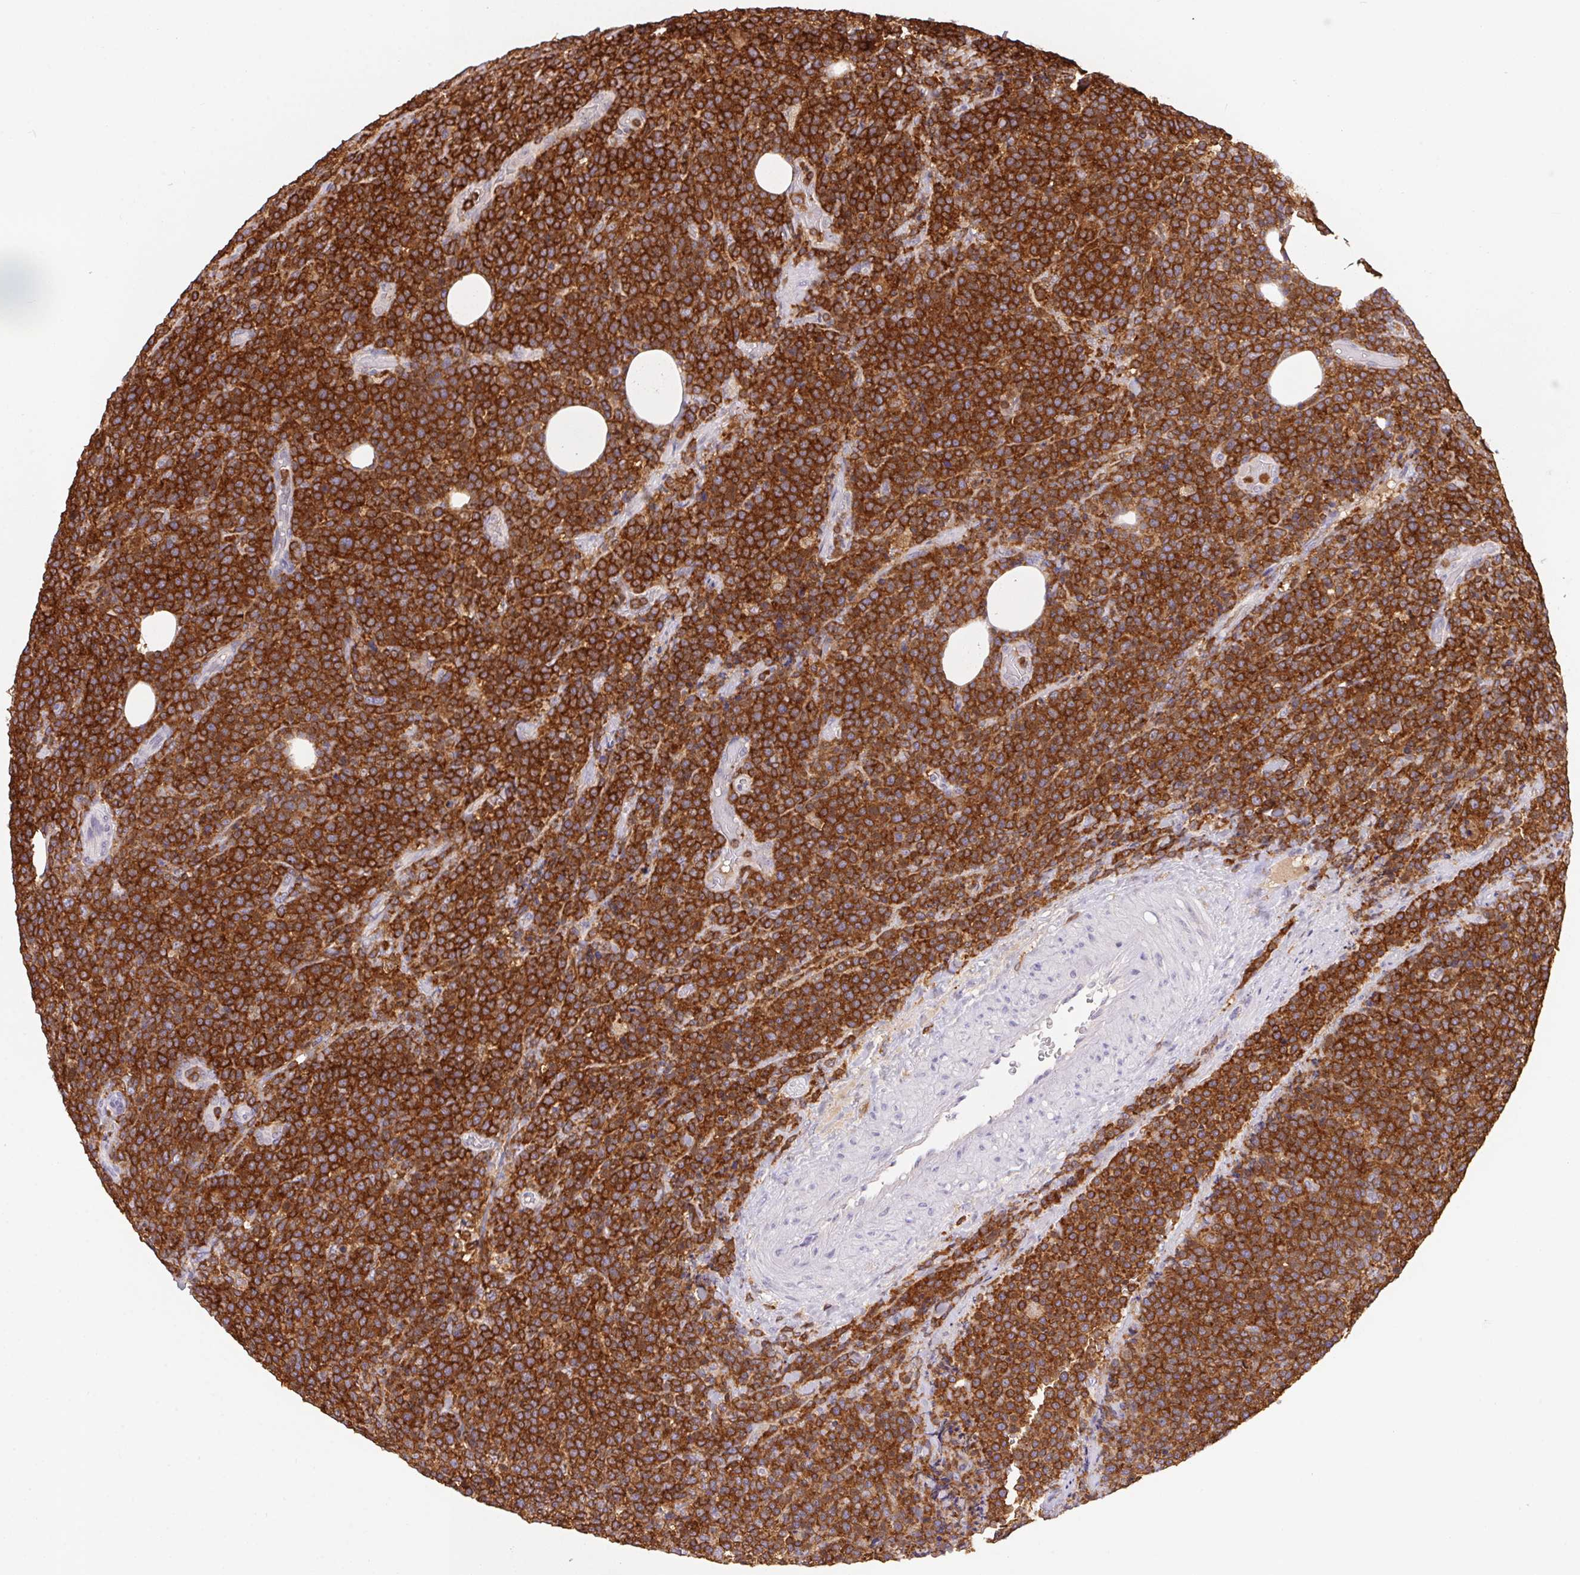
{"staining": {"intensity": "strong", "quantity": ">75%", "location": "cytoplasmic/membranous"}, "tissue": "lymphoma", "cell_type": "Tumor cells", "image_type": "cancer", "snomed": [{"axis": "morphology", "description": "Malignant lymphoma, non-Hodgkin's type, High grade"}, {"axis": "topography", "description": "Lymph node"}], "caption": "Protein staining displays strong cytoplasmic/membranous positivity in approximately >75% of tumor cells in high-grade malignant lymphoma, non-Hodgkin's type.", "gene": "APBB1IP", "patient": {"sex": "male", "age": 61}}